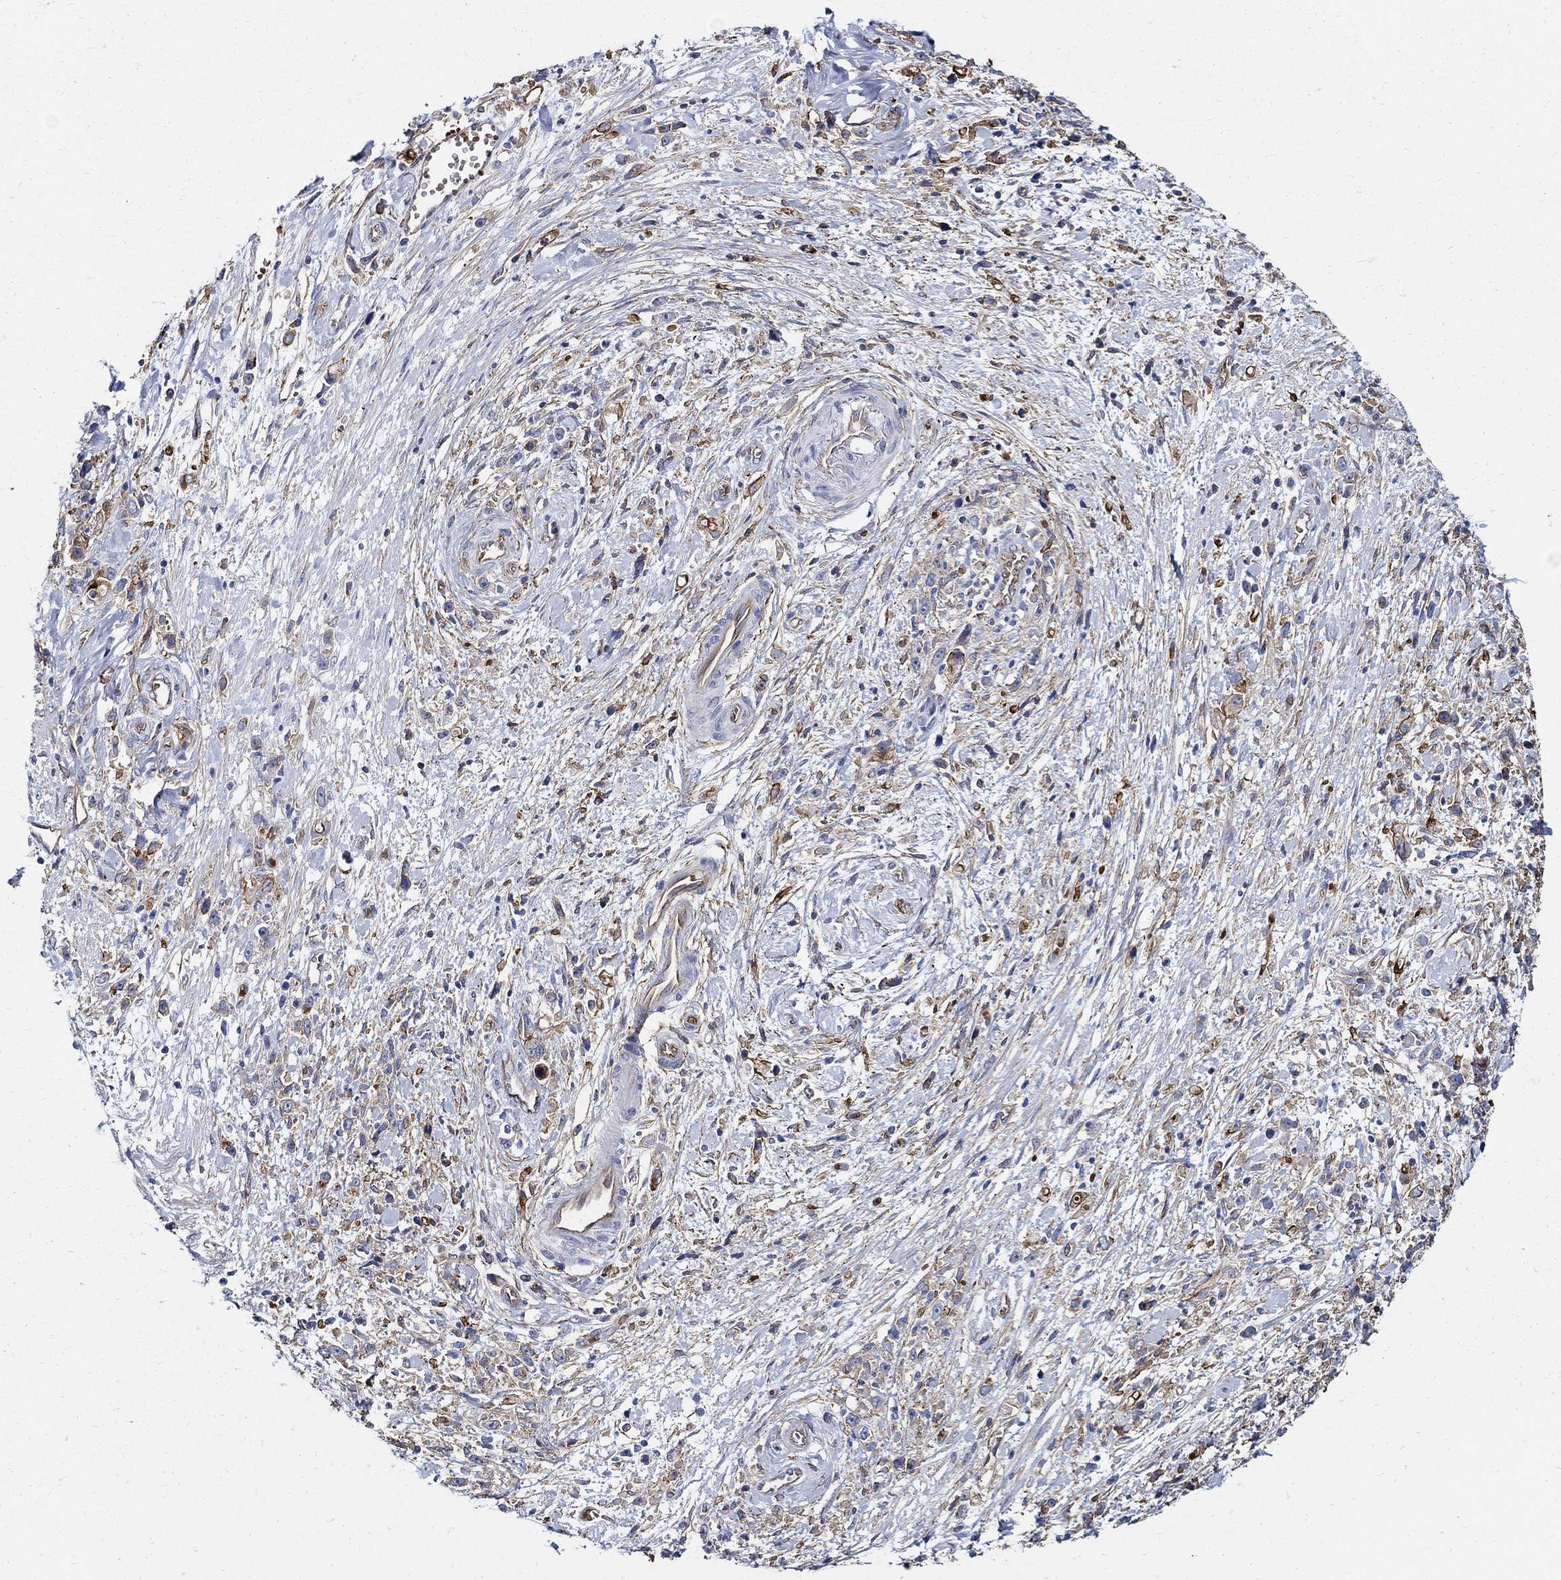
{"staining": {"intensity": "negative", "quantity": "none", "location": "none"}, "tissue": "stomach cancer", "cell_type": "Tumor cells", "image_type": "cancer", "snomed": [{"axis": "morphology", "description": "Adenocarcinoma, NOS"}, {"axis": "topography", "description": "Stomach"}], "caption": "Stomach adenocarcinoma stained for a protein using immunohistochemistry (IHC) reveals no positivity tumor cells.", "gene": "APBB3", "patient": {"sex": "female", "age": 59}}